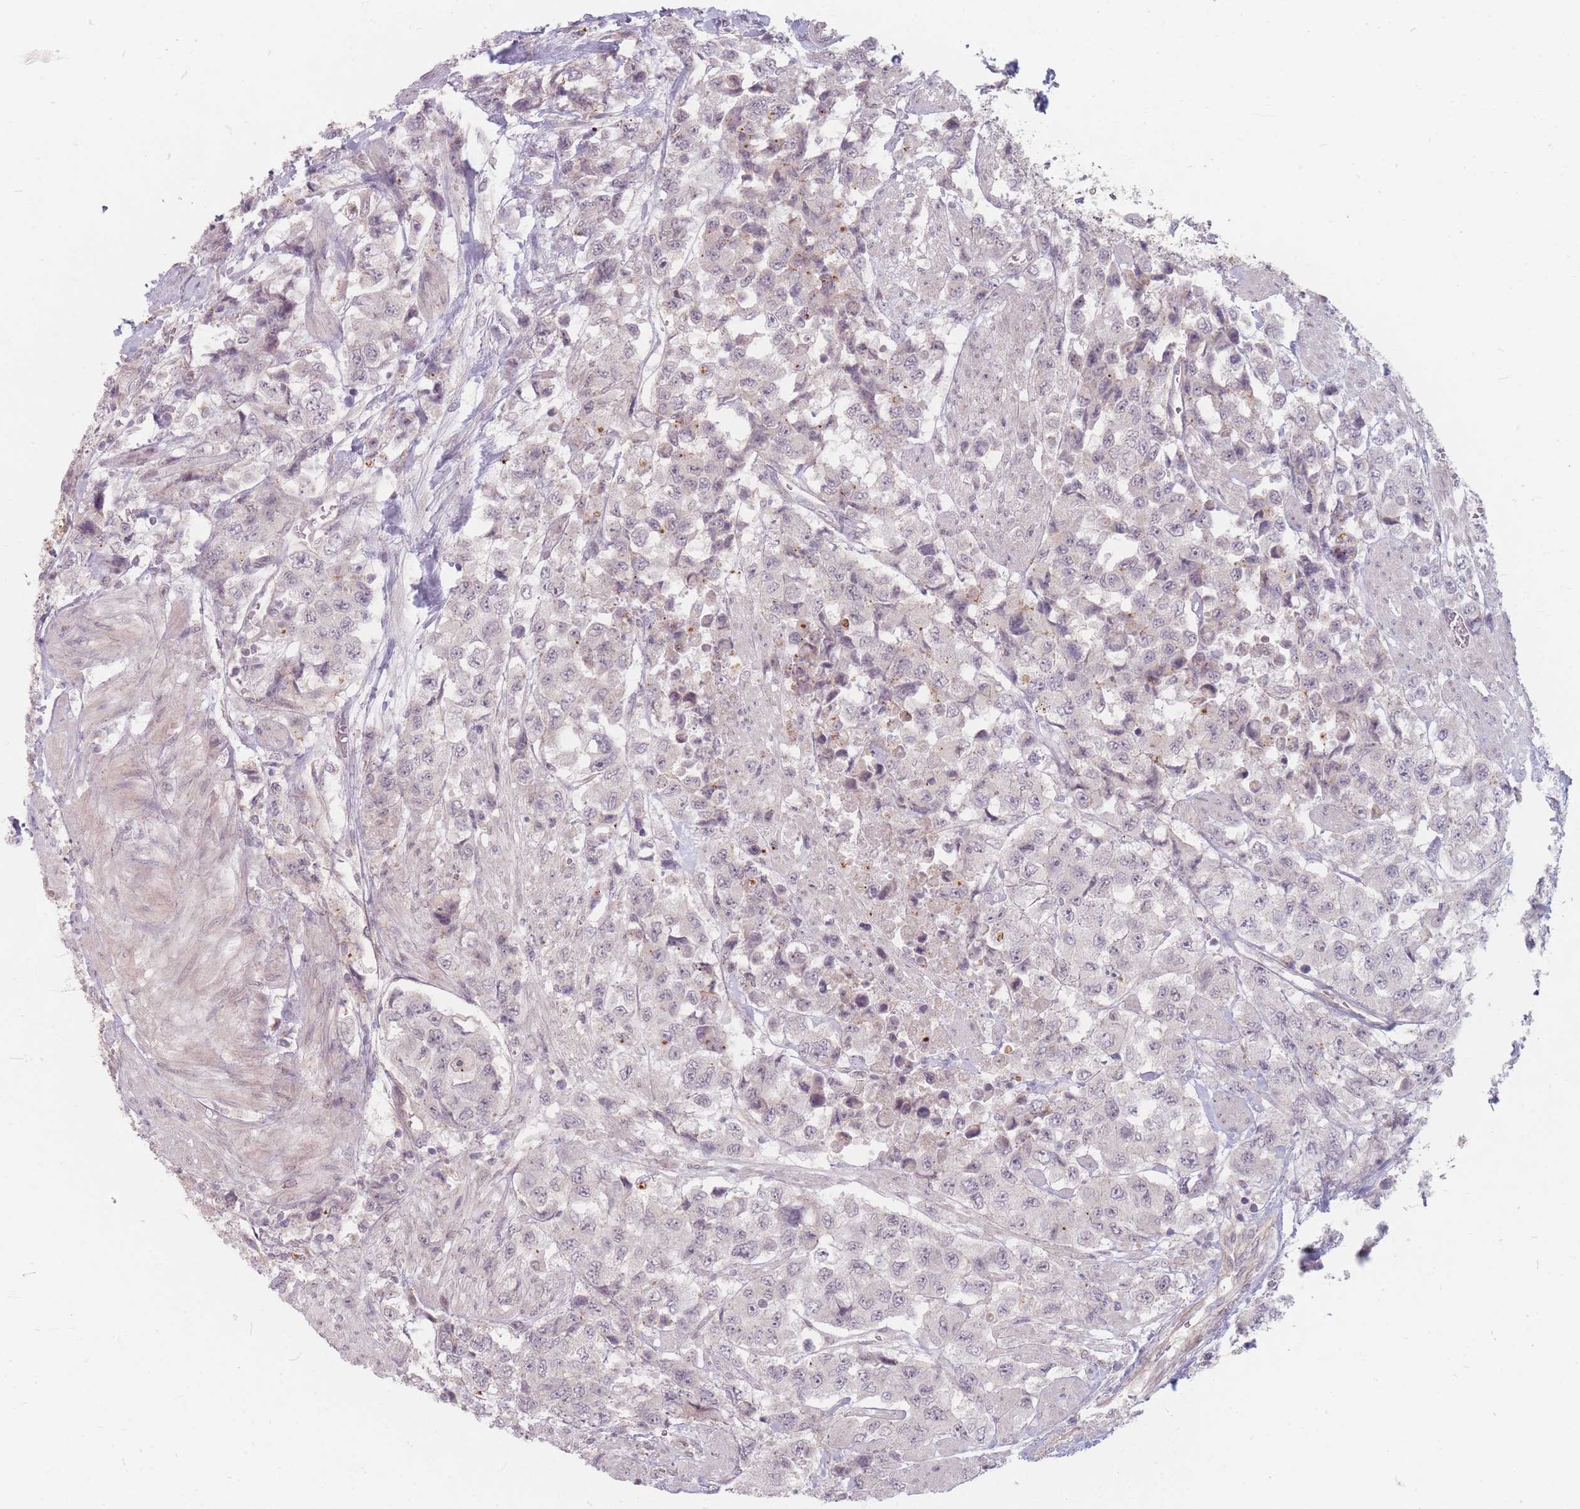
{"staining": {"intensity": "negative", "quantity": "none", "location": "none"}, "tissue": "urothelial cancer", "cell_type": "Tumor cells", "image_type": "cancer", "snomed": [{"axis": "morphology", "description": "Urothelial carcinoma, High grade"}, {"axis": "topography", "description": "Urinary bladder"}], "caption": "A histopathology image of urothelial cancer stained for a protein exhibits no brown staining in tumor cells. The staining is performed using DAB (3,3'-diaminobenzidine) brown chromogen with nuclei counter-stained in using hematoxylin.", "gene": "GABRA6", "patient": {"sex": "female", "age": 78}}